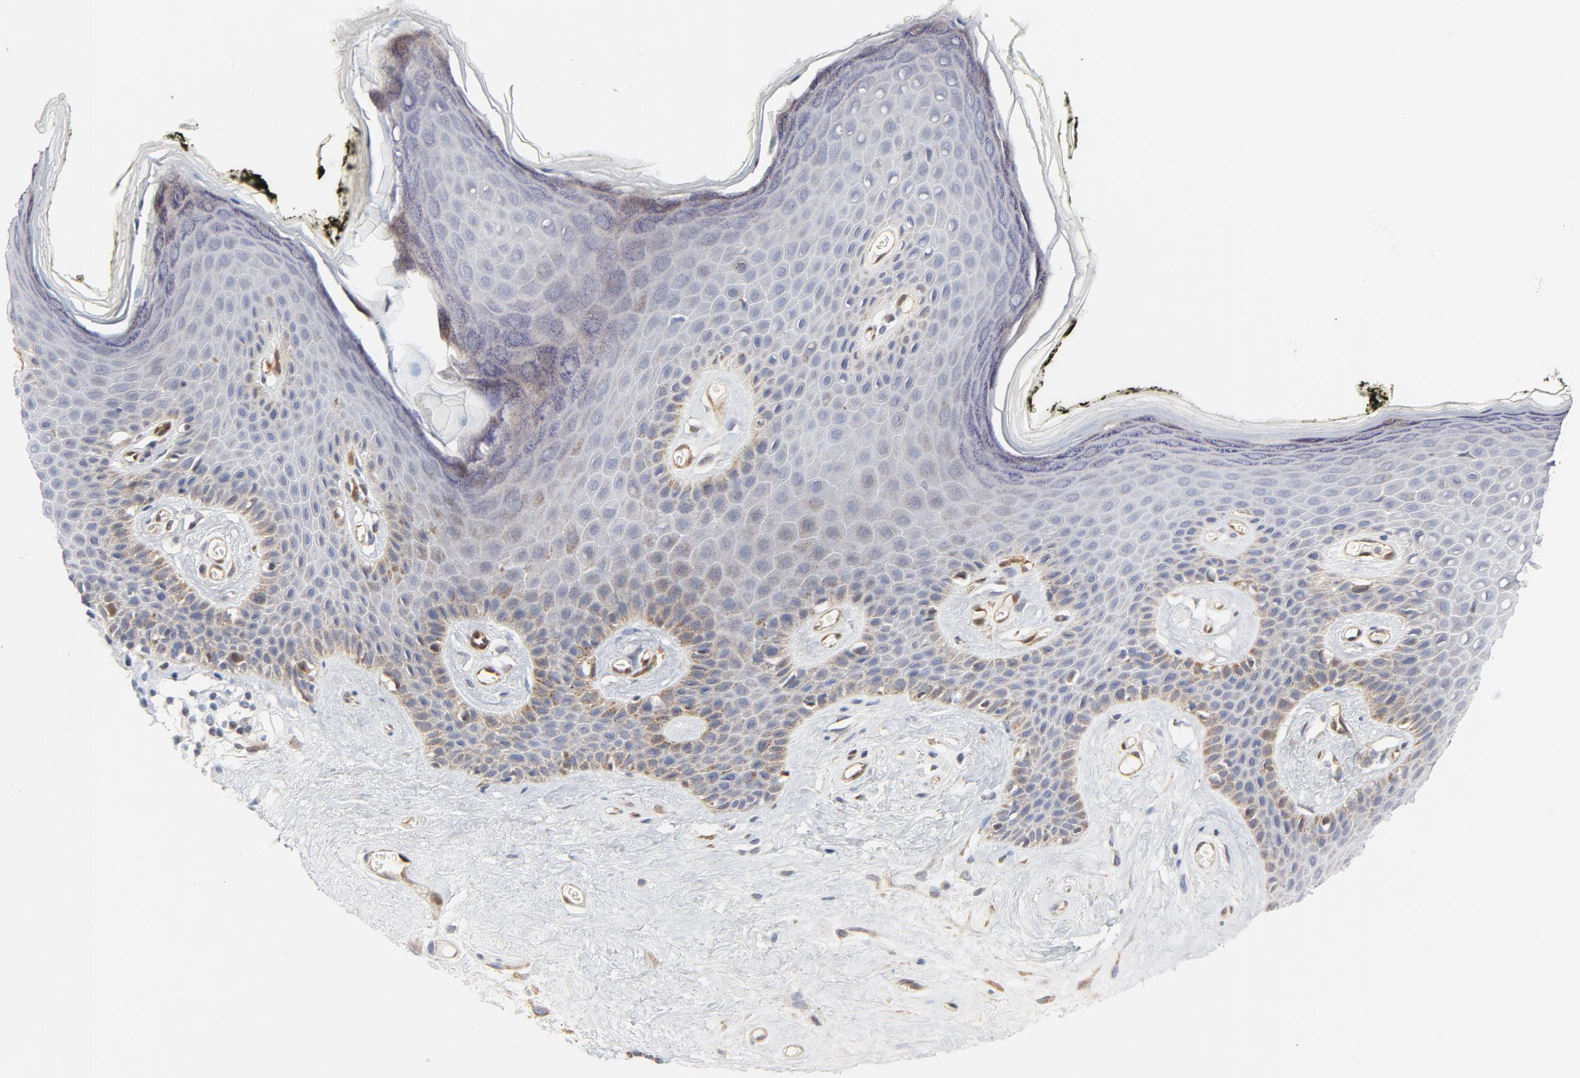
{"staining": {"intensity": "moderate", "quantity": ">75%", "location": "cytoplasmic/membranous"}, "tissue": "skin", "cell_type": "Epidermal cells", "image_type": "normal", "snomed": [{"axis": "morphology", "description": "Normal tissue, NOS"}, {"axis": "morphology", "description": "Inflammation, NOS"}, {"axis": "topography", "description": "Vulva"}], "caption": "This histopathology image reveals immunohistochemistry (IHC) staining of benign human skin, with medium moderate cytoplasmic/membranous positivity in about >75% of epidermal cells.", "gene": "RAPGEF4", "patient": {"sex": "female", "age": 84}}